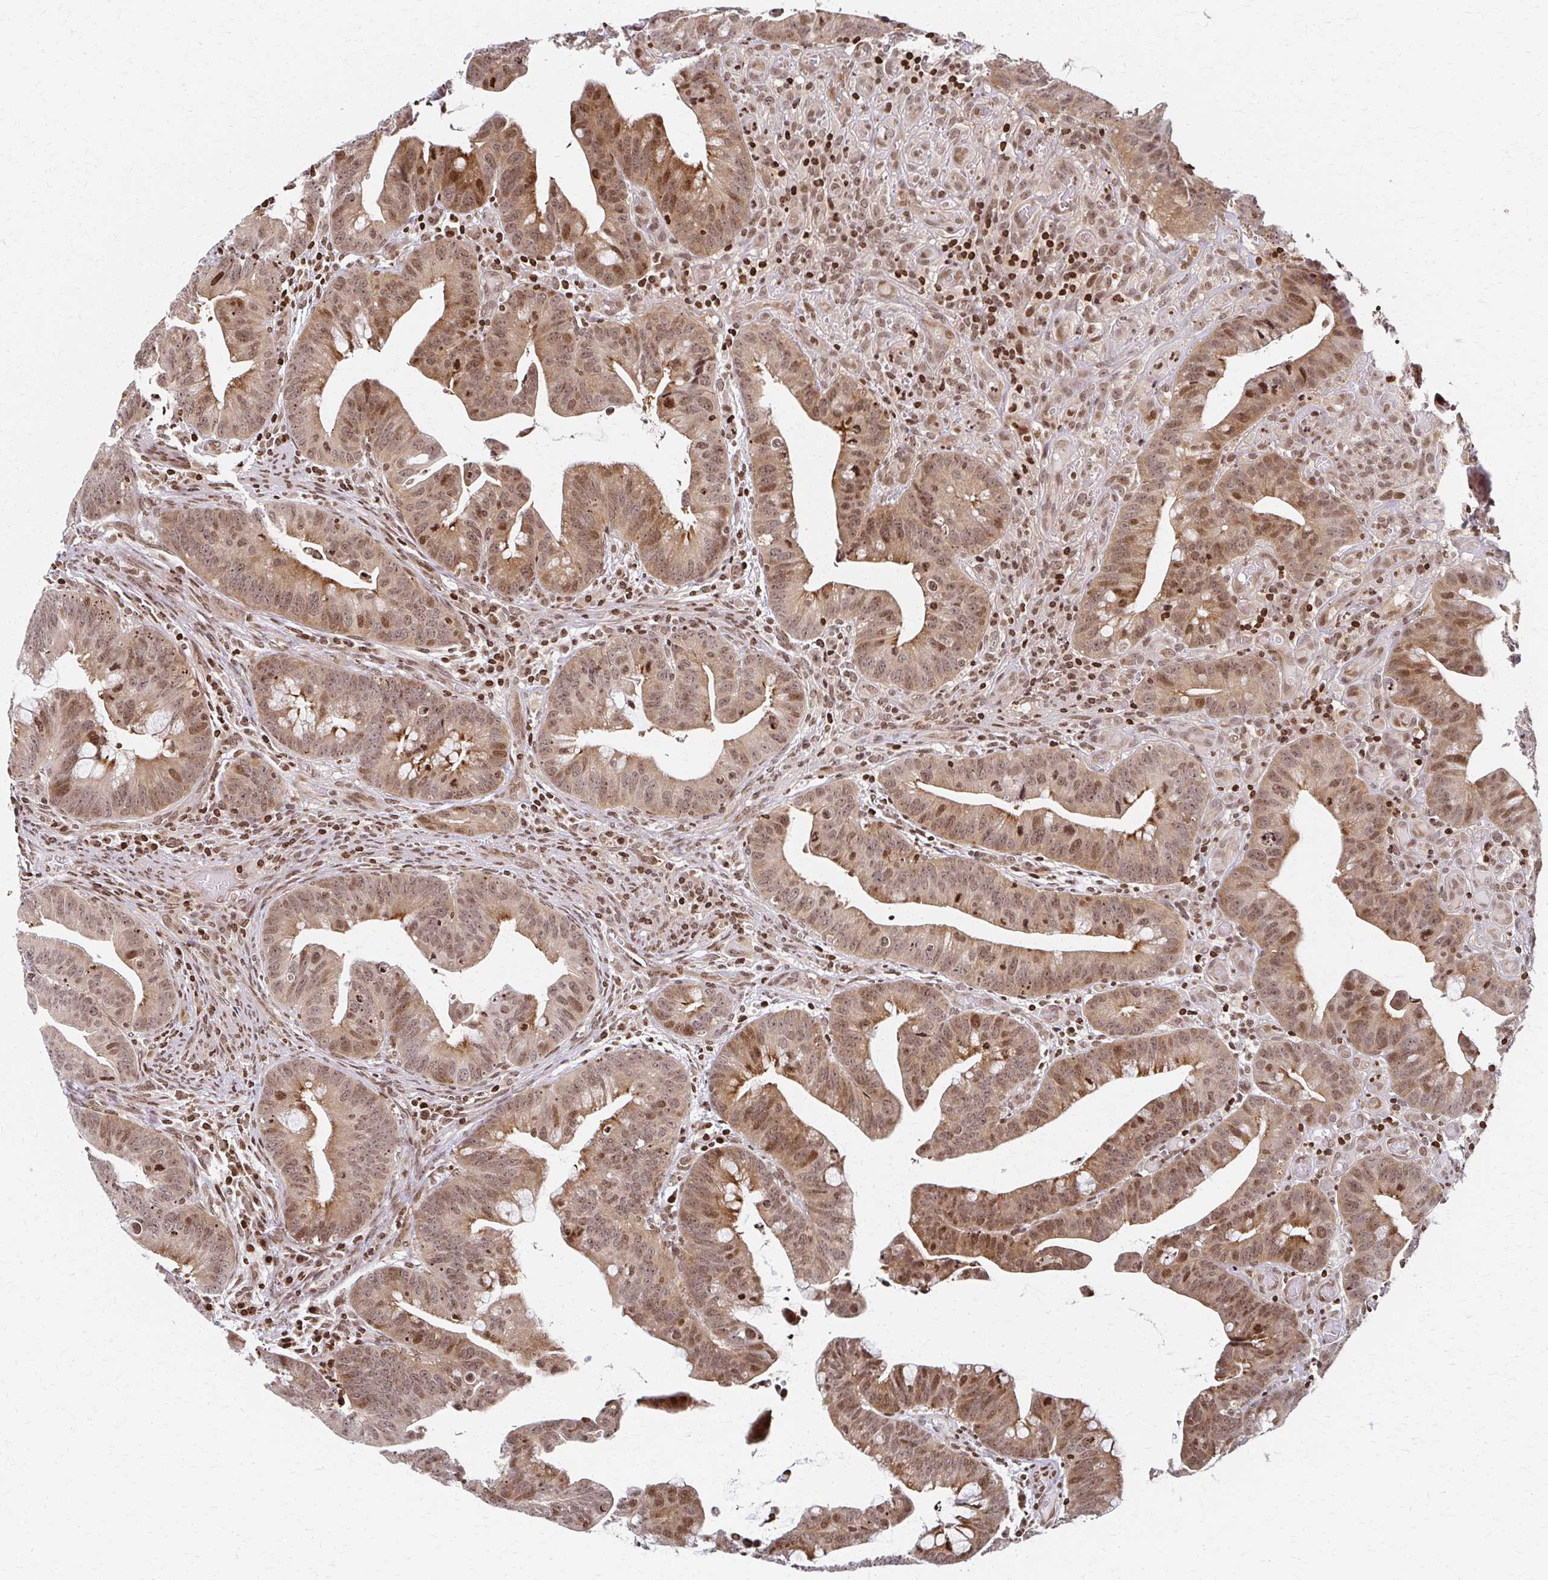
{"staining": {"intensity": "moderate", "quantity": ">75%", "location": "cytoplasmic/membranous,nuclear"}, "tissue": "colorectal cancer", "cell_type": "Tumor cells", "image_type": "cancer", "snomed": [{"axis": "morphology", "description": "Adenocarcinoma, NOS"}, {"axis": "topography", "description": "Colon"}], "caption": "Adenocarcinoma (colorectal) stained with a brown dye exhibits moderate cytoplasmic/membranous and nuclear positive staining in about >75% of tumor cells.", "gene": "PSMD7", "patient": {"sex": "male", "age": 62}}